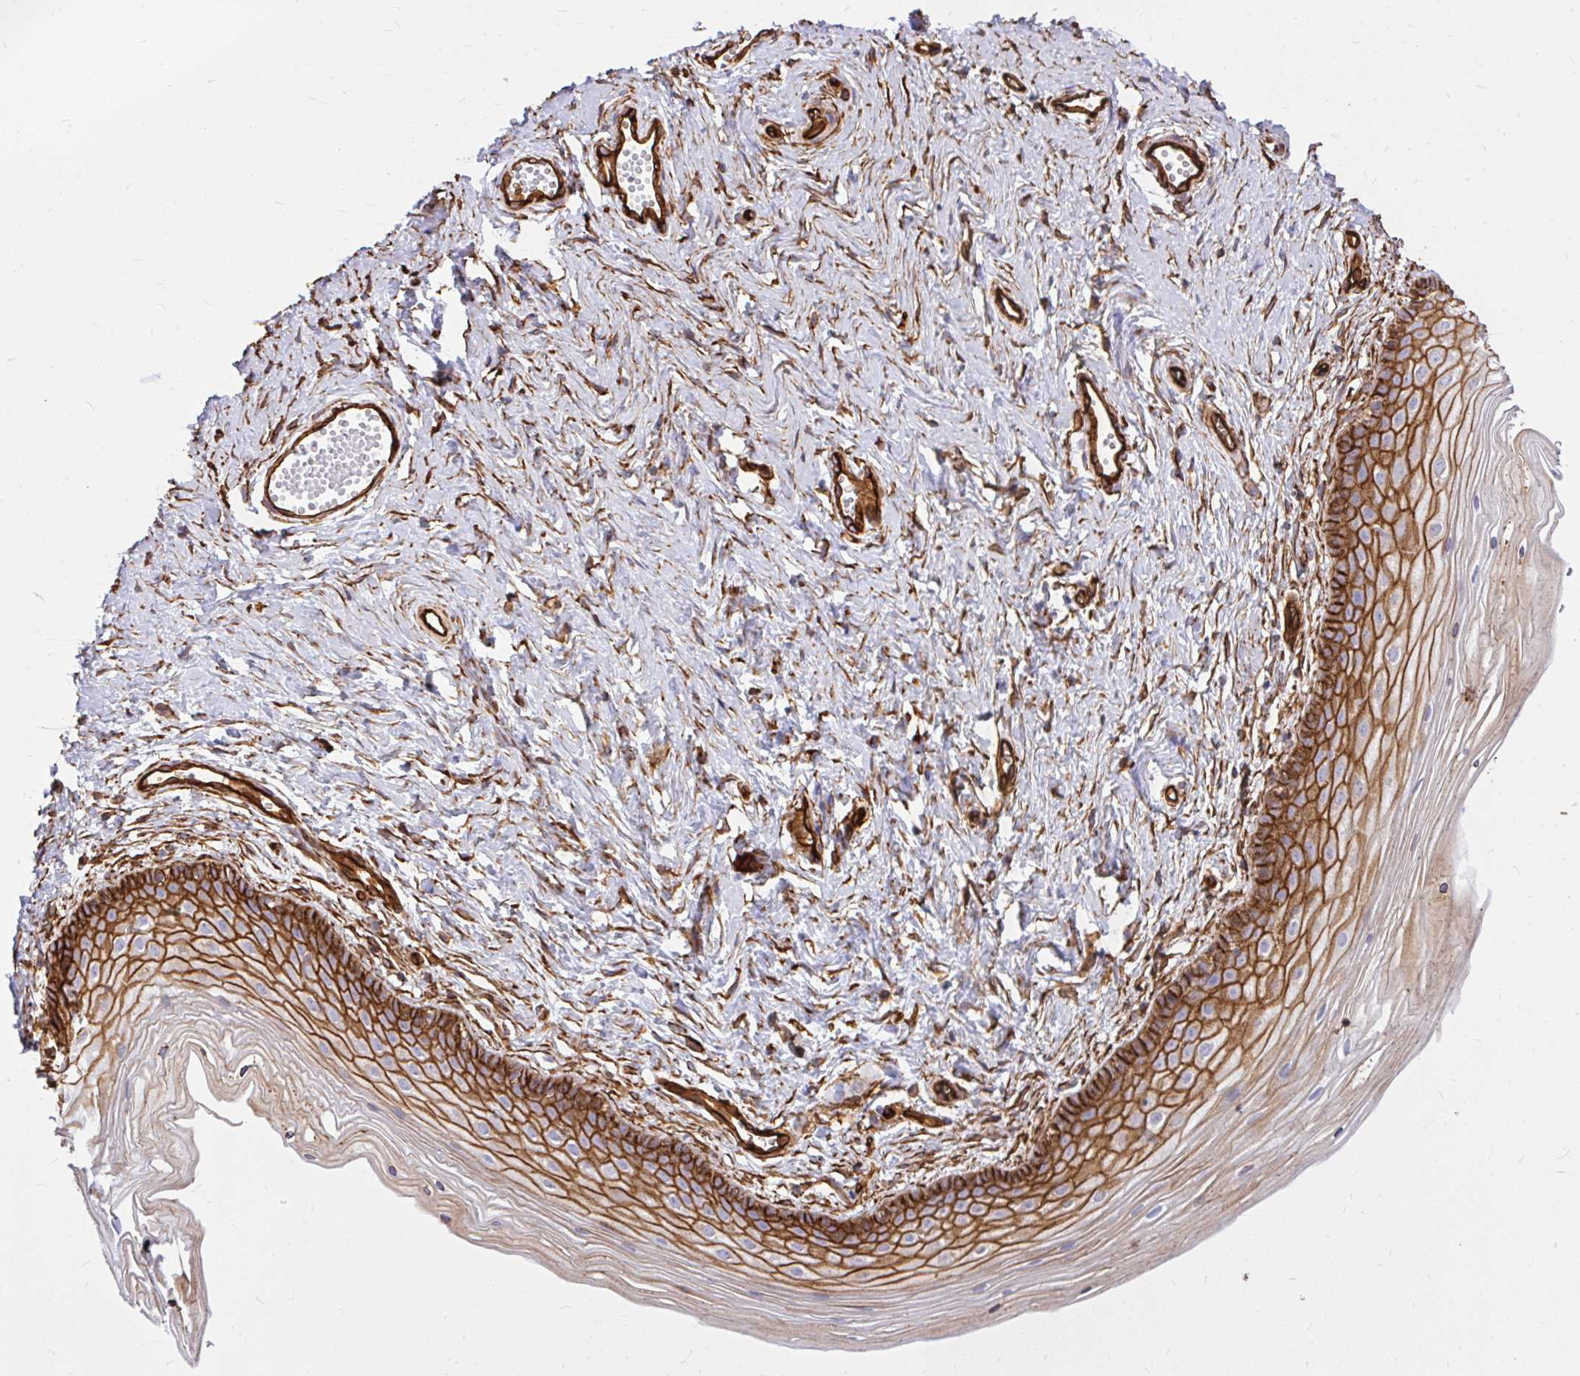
{"staining": {"intensity": "strong", "quantity": ">75%", "location": "cytoplasmic/membranous"}, "tissue": "vagina", "cell_type": "Squamous epithelial cells", "image_type": "normal", "snomed": [{"axis": "morphology", "description": "Normal tissue, NOS"}, {"axis": "topography", "description": "Vagina"}], "caption": "About >75% of squamous epithelial cells in normal vagina display strong cytoplasmic/membranous protein staining as visualized by brown immunohistochemical staining.", "gene": "MAP1LC3B2", "patient": {"sex": "female", "age": 38}}